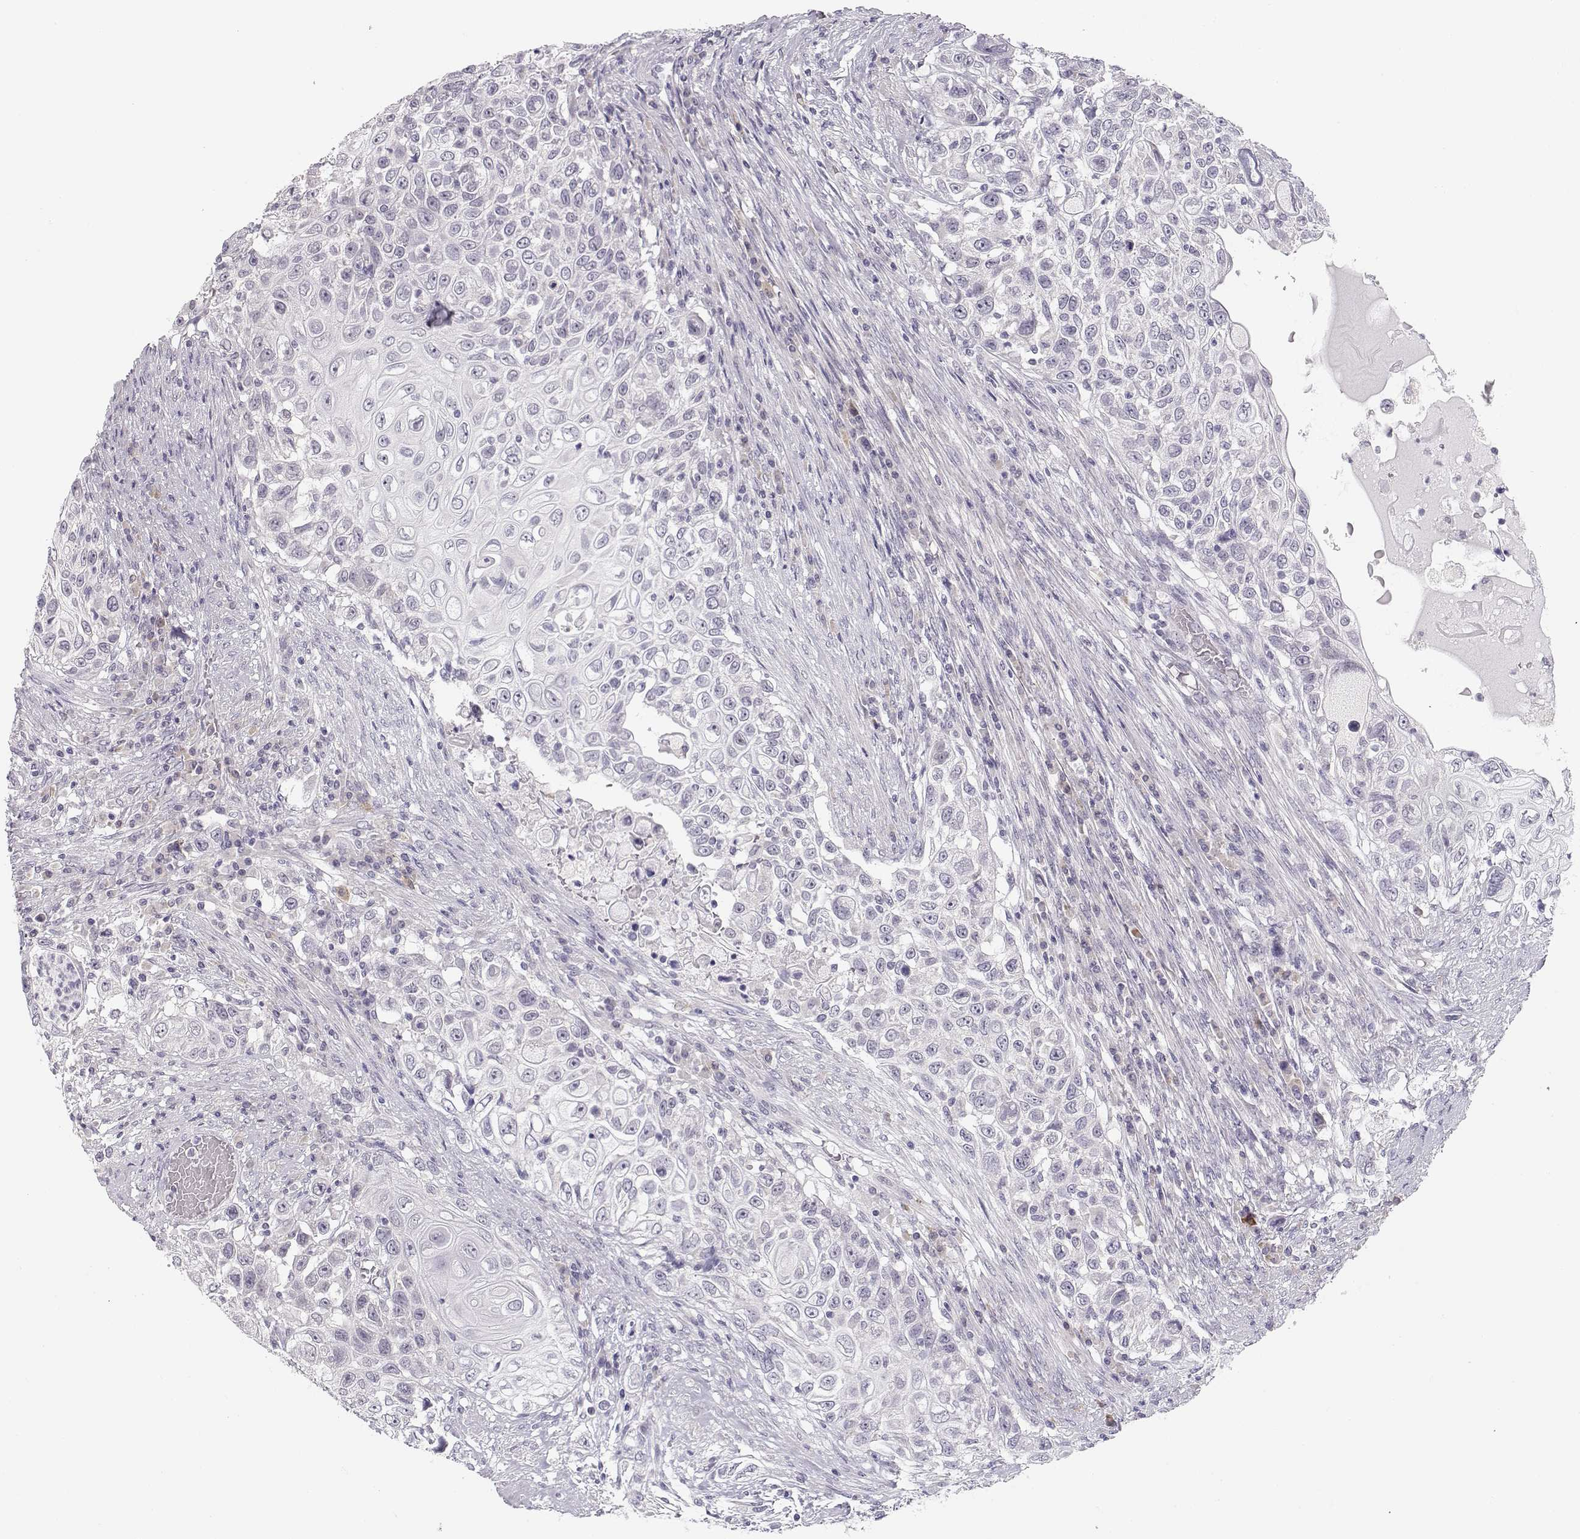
{"staining": {"intensity": "negative", "quantity": "none", "location": "none"}, "tissue": "urothelial cancer", "cell_type": "Tumor cells", "image_type": "cancer", "snomed": [{"axis": "morphology", "description": "Urothelial carcinoma, High grade"}, {"axis": "topography", "description": "Urinary bladder"}], "caption": "Photomicrograph shows no significant protein expression in tumor cells of urothelial carcinoma (high-grade).", "gene": "TTC26", "patient": {"sex": "female", "age": 56}}